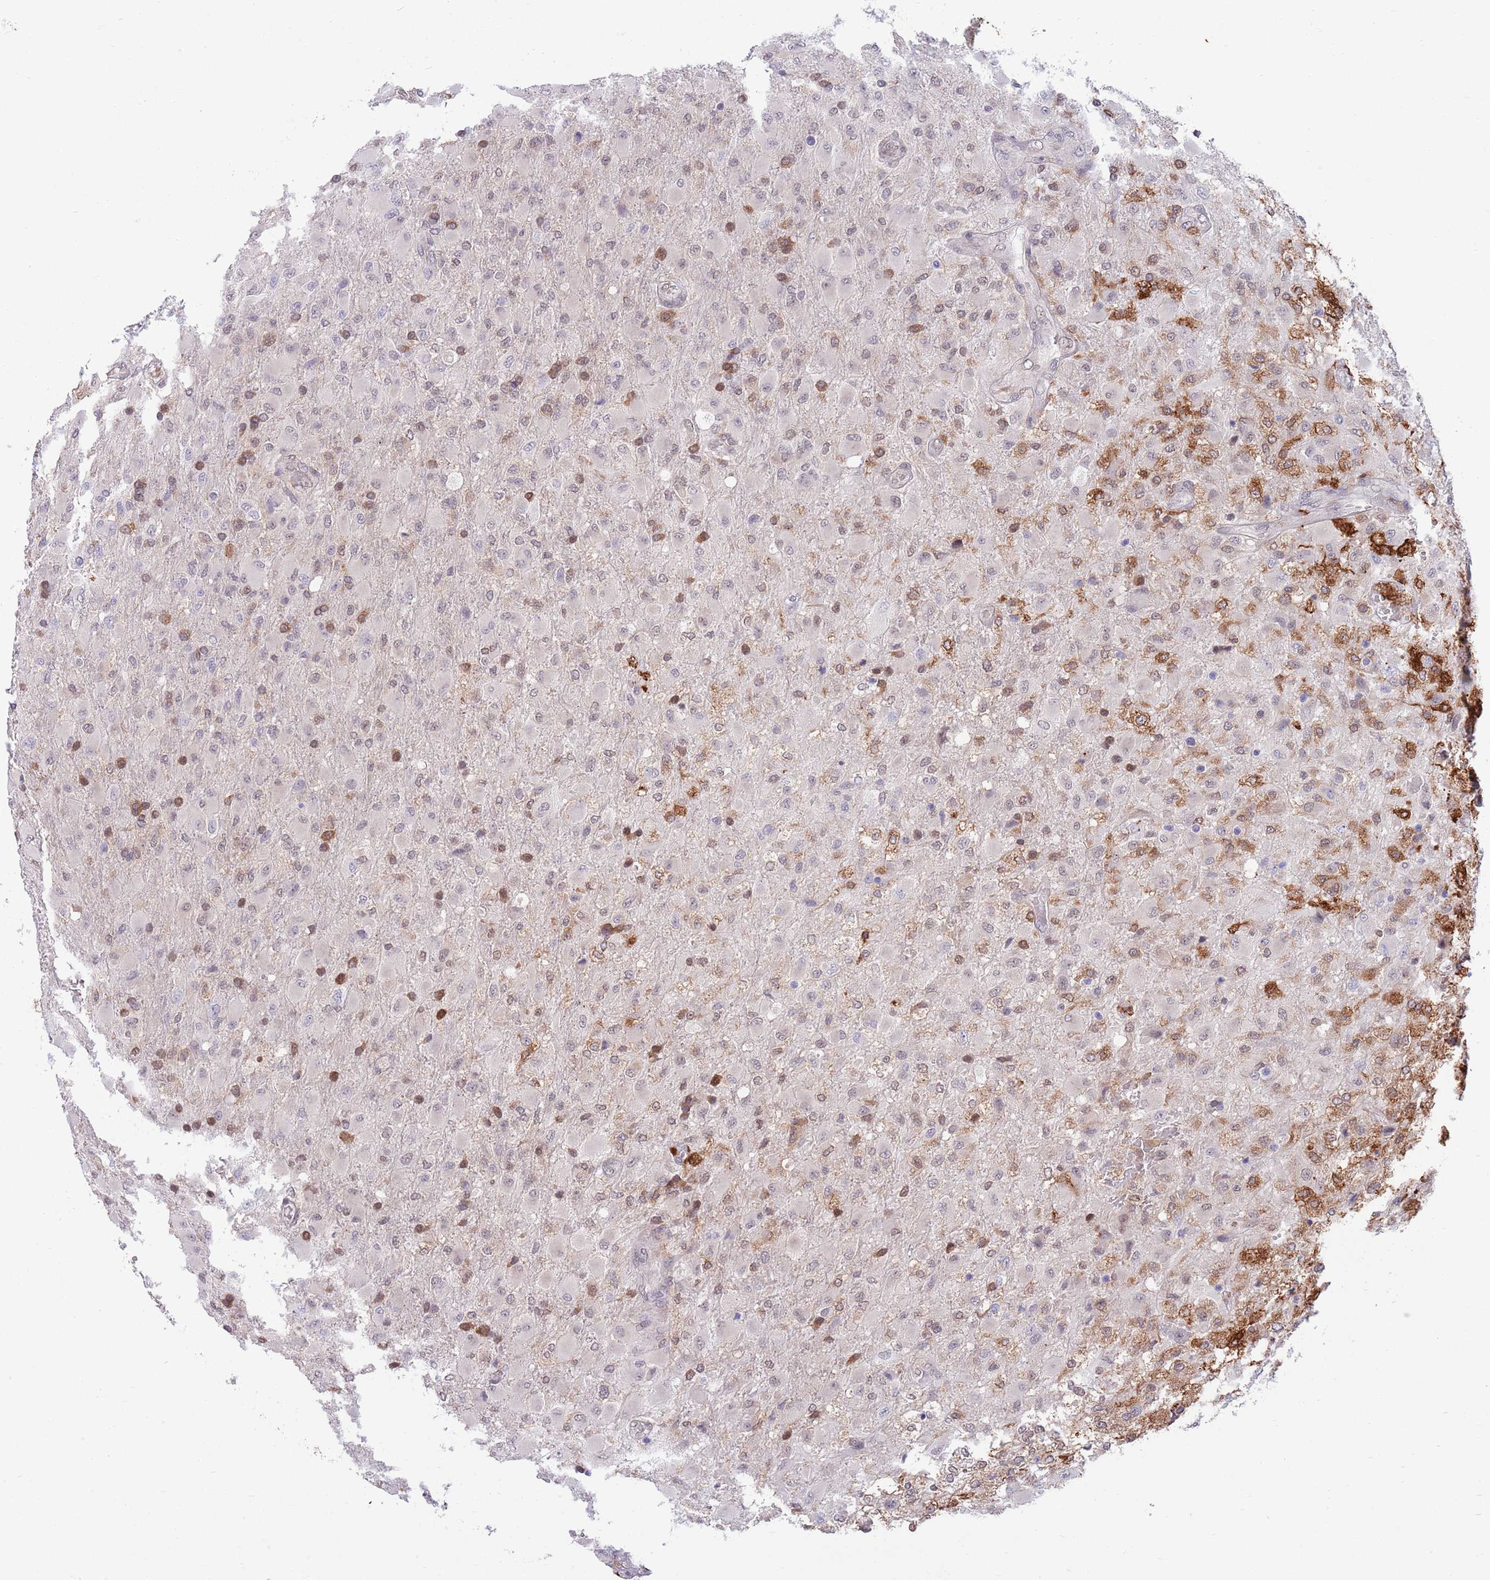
{"staining": {"intensity": "strong", "quantity": "<25%", "location": "nuclear"}, "tissue": "glioma", "cell_type": "Tumor cells", "image_type": "cancer", "snomed": [{"axis": "morphology", "description": "Glioma, malignant, Low grade"}, {"axis": "topography", "description": "Brain"}], "caption": "Malignant low-grade glioma stained with DAB immunohistochemistry (IHC) reveals medium levels of strong nuclear staining in about <25% of tumor cells.", "gene": "NLRP6", "patient": {"sex": "male", "age": 65}}